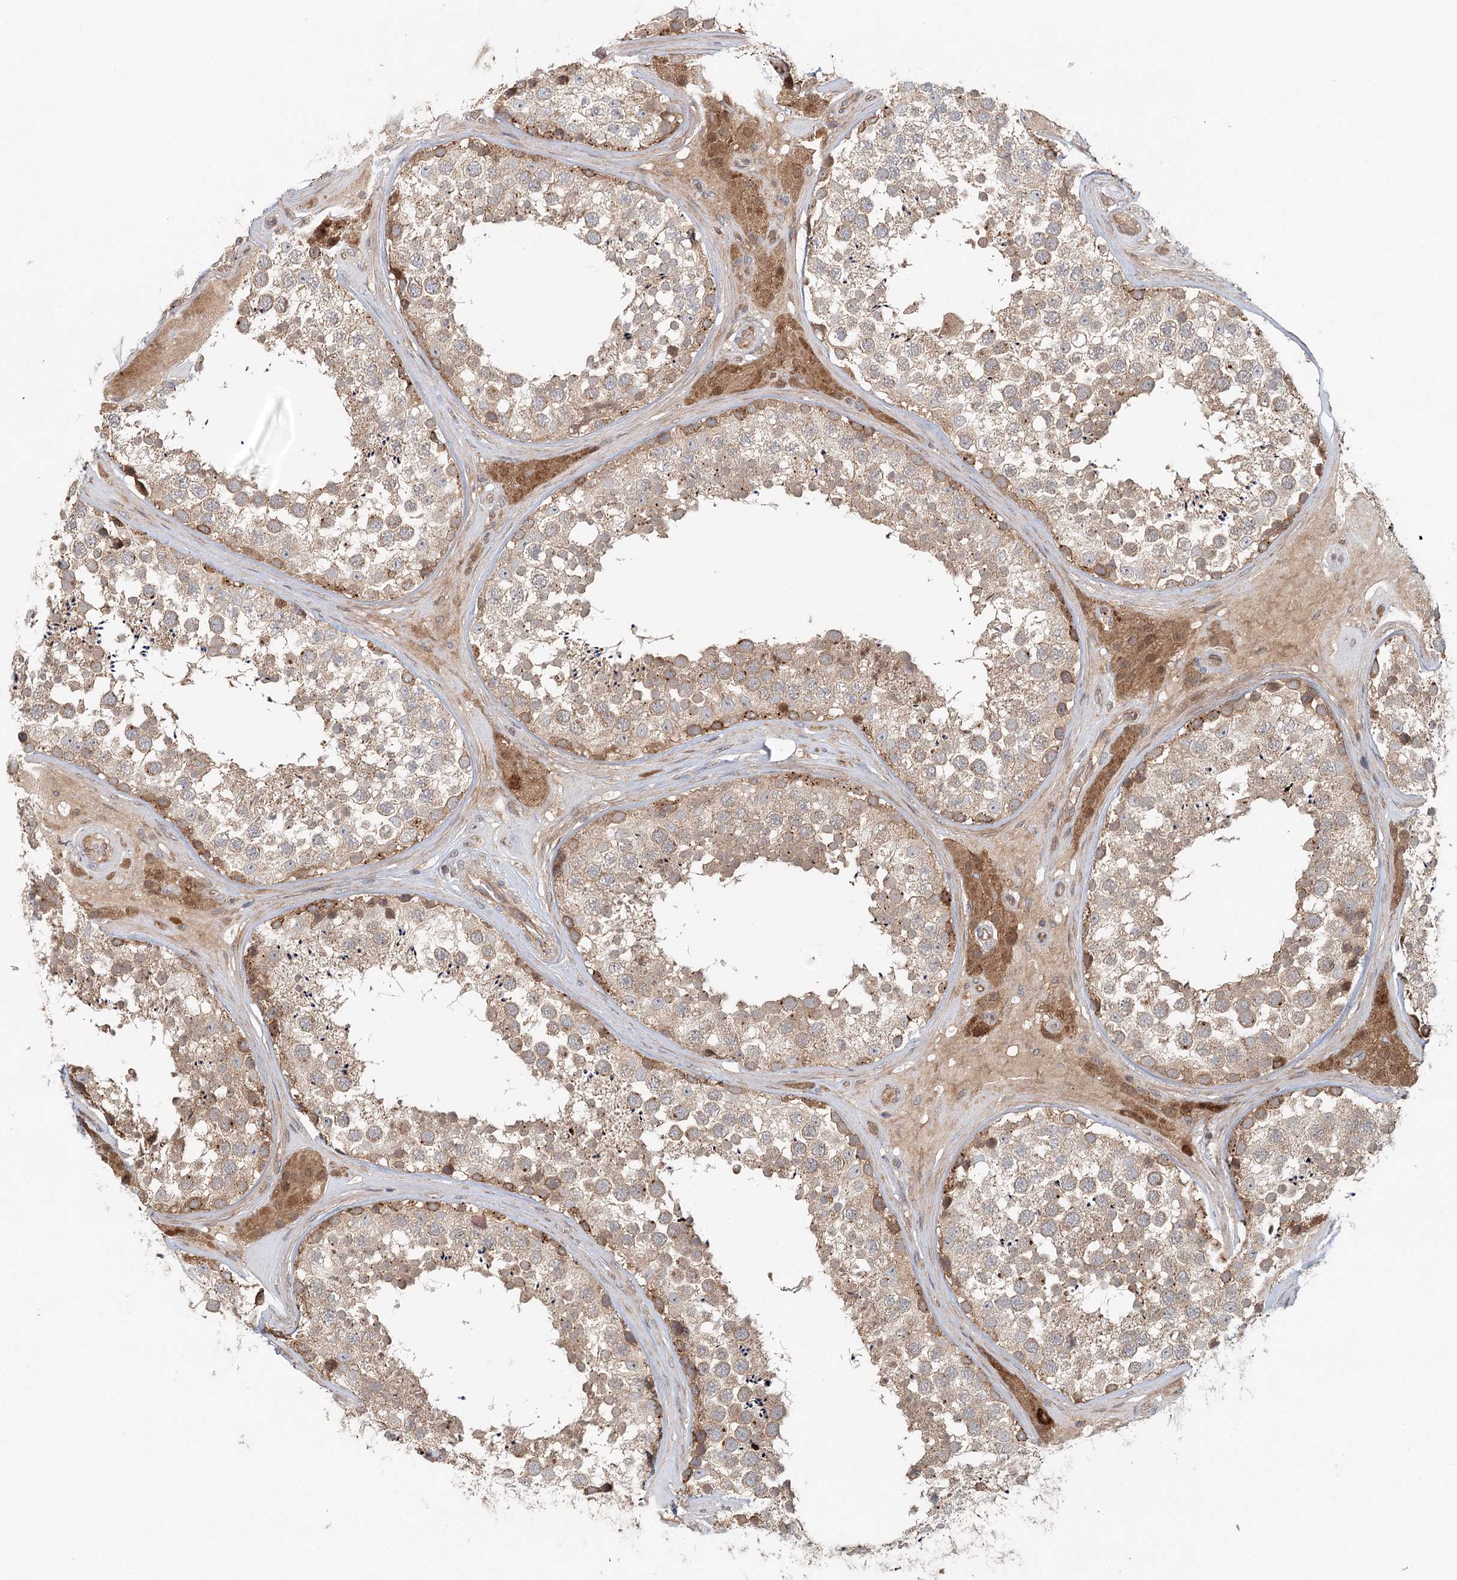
{"staining": {"intensity": "moderate", "quantity": ">75%", "location": "cytoplasmic/membranous"}, "tissue": "testis", "cell_type": "Cells in seminiferous ducts", "image_type": "normal", "snomed": [{"axis": "morphology", "description": "Normal tissue, NOS"}, {"axis": "topography", "description": "Testis"}], "caption": "Immunohistochemical staining of unremarkable human testis exhibits >75% levels of moderate cytoplasmic/membranous protein positivity in about >75% of cells in seminiferous ducts. The protein is shown in brown color, while the nuclei are stained blue.", "gene": "ENSG00000273217", "patient": {"sex": "male", "age": 46}}